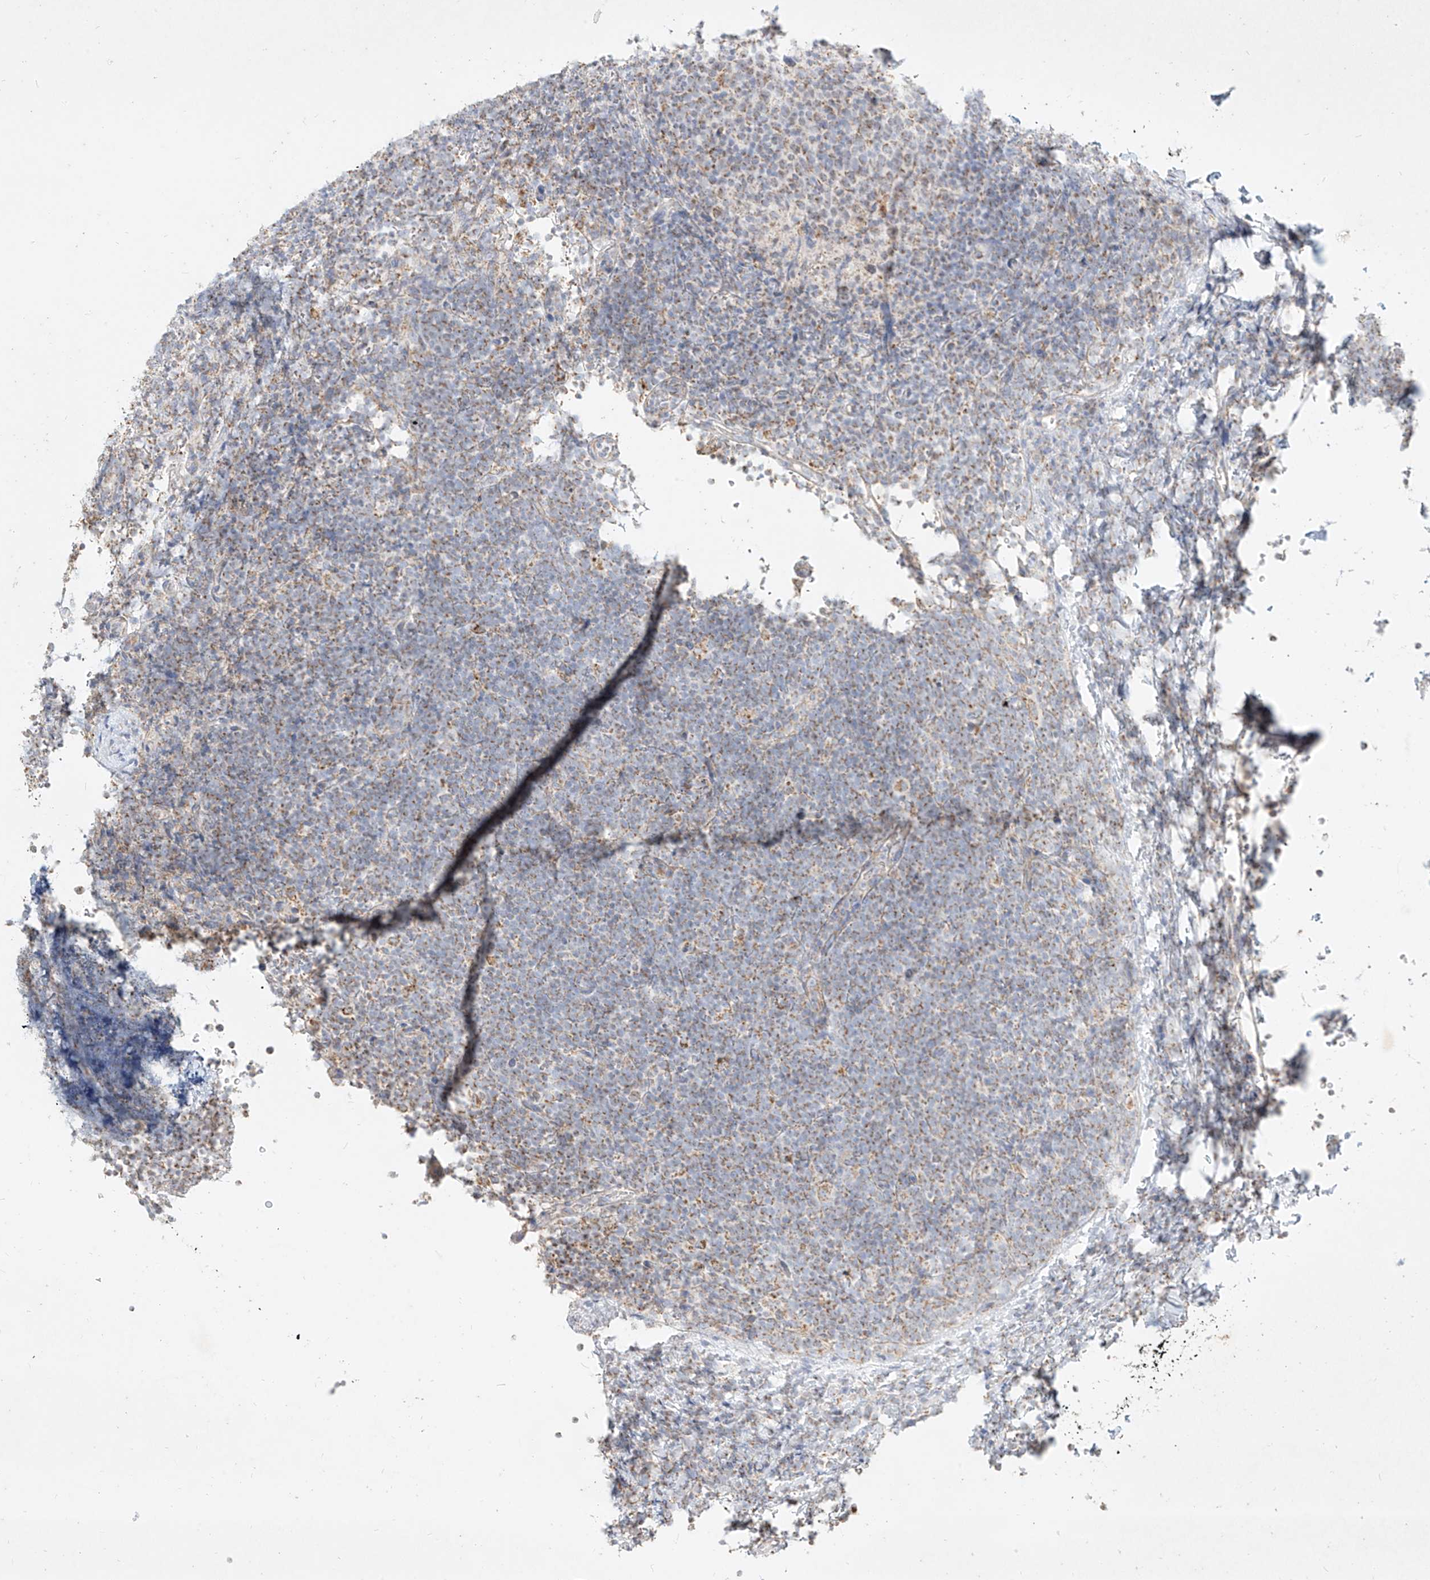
{"staining": {"intensity": "weak", "quantity": "25%-75%", "location": "cytoplasmic/membranous"}, "tissue": "lymphoma", "cell_type": "Tumor cells", "image_type": "cancer", "snomed": [{"axis": "morphology", "description": "Malignant lymphoma, non-Hodgkin's type, High grade"}, {"axis": "topography", "description": "Lymph node"}], "caption": "High-power microscopy captured an IHC photomicrograph of lymphoma, revealing weak cytoplasmic/membranous expression in approximately 25%-75% of tumor cells.", "gene": "MTX2", "patient": {"sex": "male", "age": 13}}